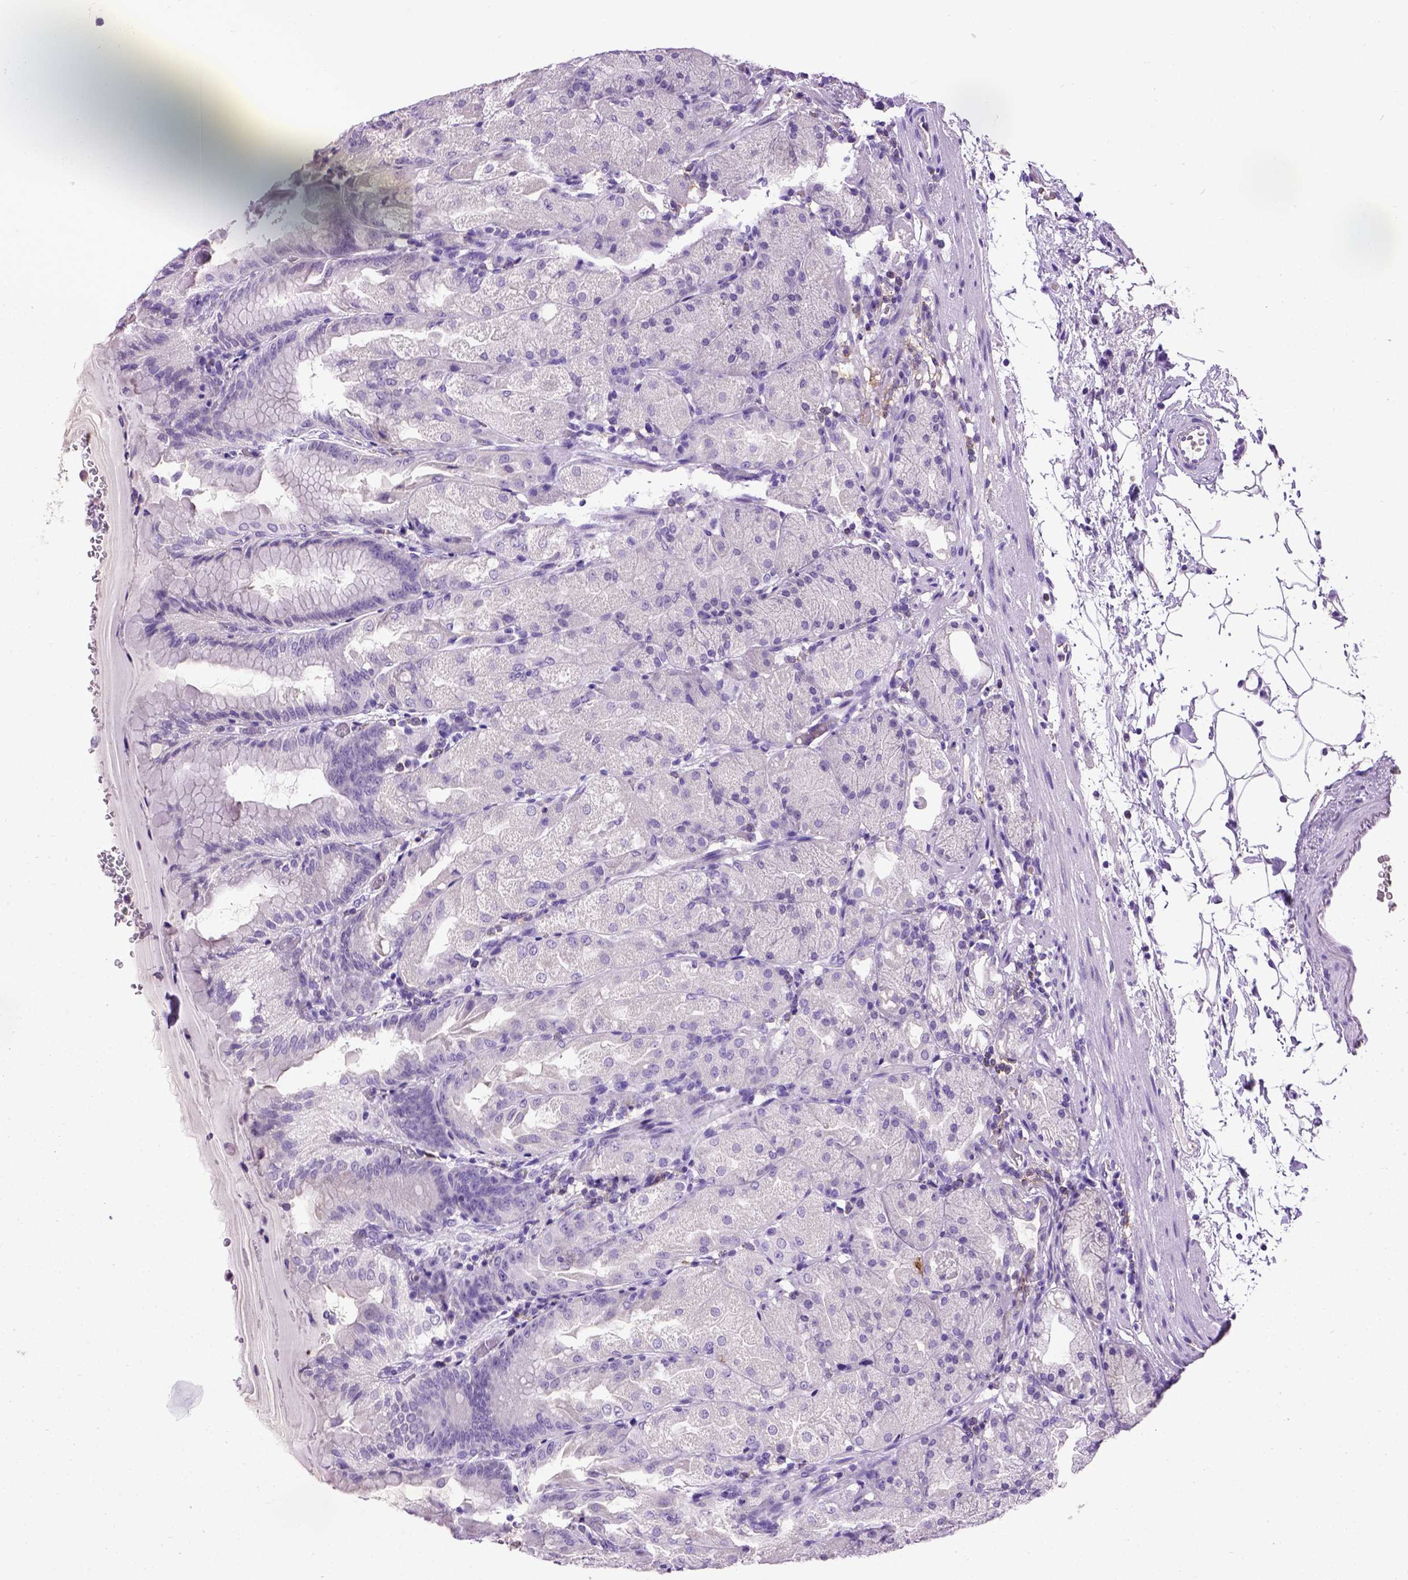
{"staining": {"intensity": "negative", "quantity": "none", "location": "none"}, "tissue": "stomach", "cell_type": "Glandular cells", "image_type": "normal", "snomed": [{"axis": "morphology", "description": "Normal tissue, NOS"}, {"axis": "topography", "description": "Stomach, upper"}, {"axis": "topography", "description": "Stomach"}, {"axis": "topography", "description": "Stomach, lower"}], "caption": "Glandular cells are negative for protein expression in benign human stomach. The staining is performed using DAB brown chromogen with nuclei counter-stained in using hematoxylin.", "gene": "ITGAX", "patient": {"sex": "male", "age": 62}}